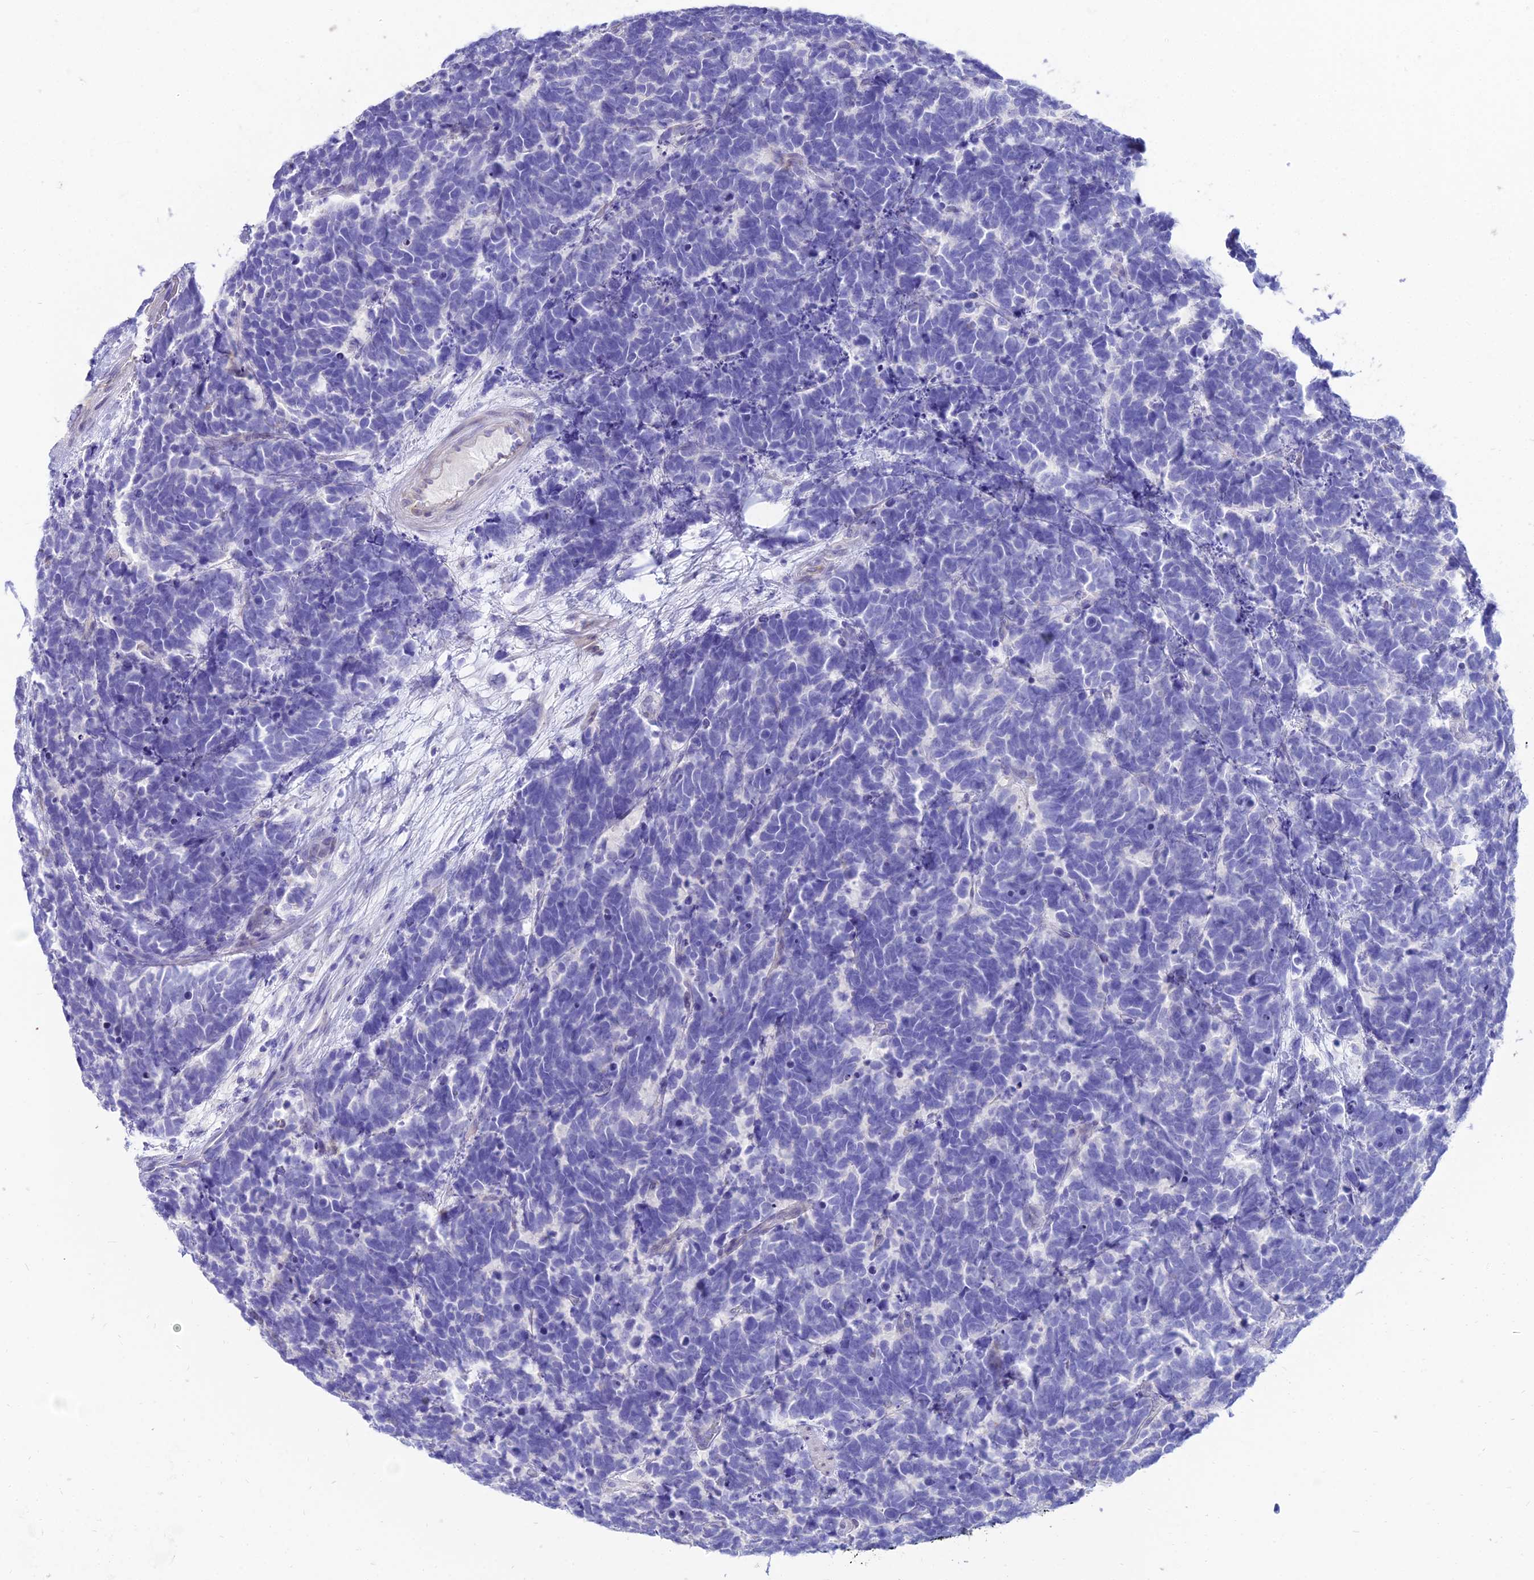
{"staining": {"intensity": "negative", "quantity": "none", "location": "none"}, "tissue": "carcinoid", "cell_type": "Tumor cells", "image_type": "cancer", "snomed": [{"axis": "morphology", "description": "Carcinoma, NOS"}, {"axis": "morphology", "description": "Carcinoid, malignant, NOS"}, {"axis": "topography", "description": "Urinary bladder"}], "caption": "A histopathology image of human carcinoma is negative for staining in tumor cells.", "gene": "TAC3", "patient": {"sex": "male", "age": 57}}